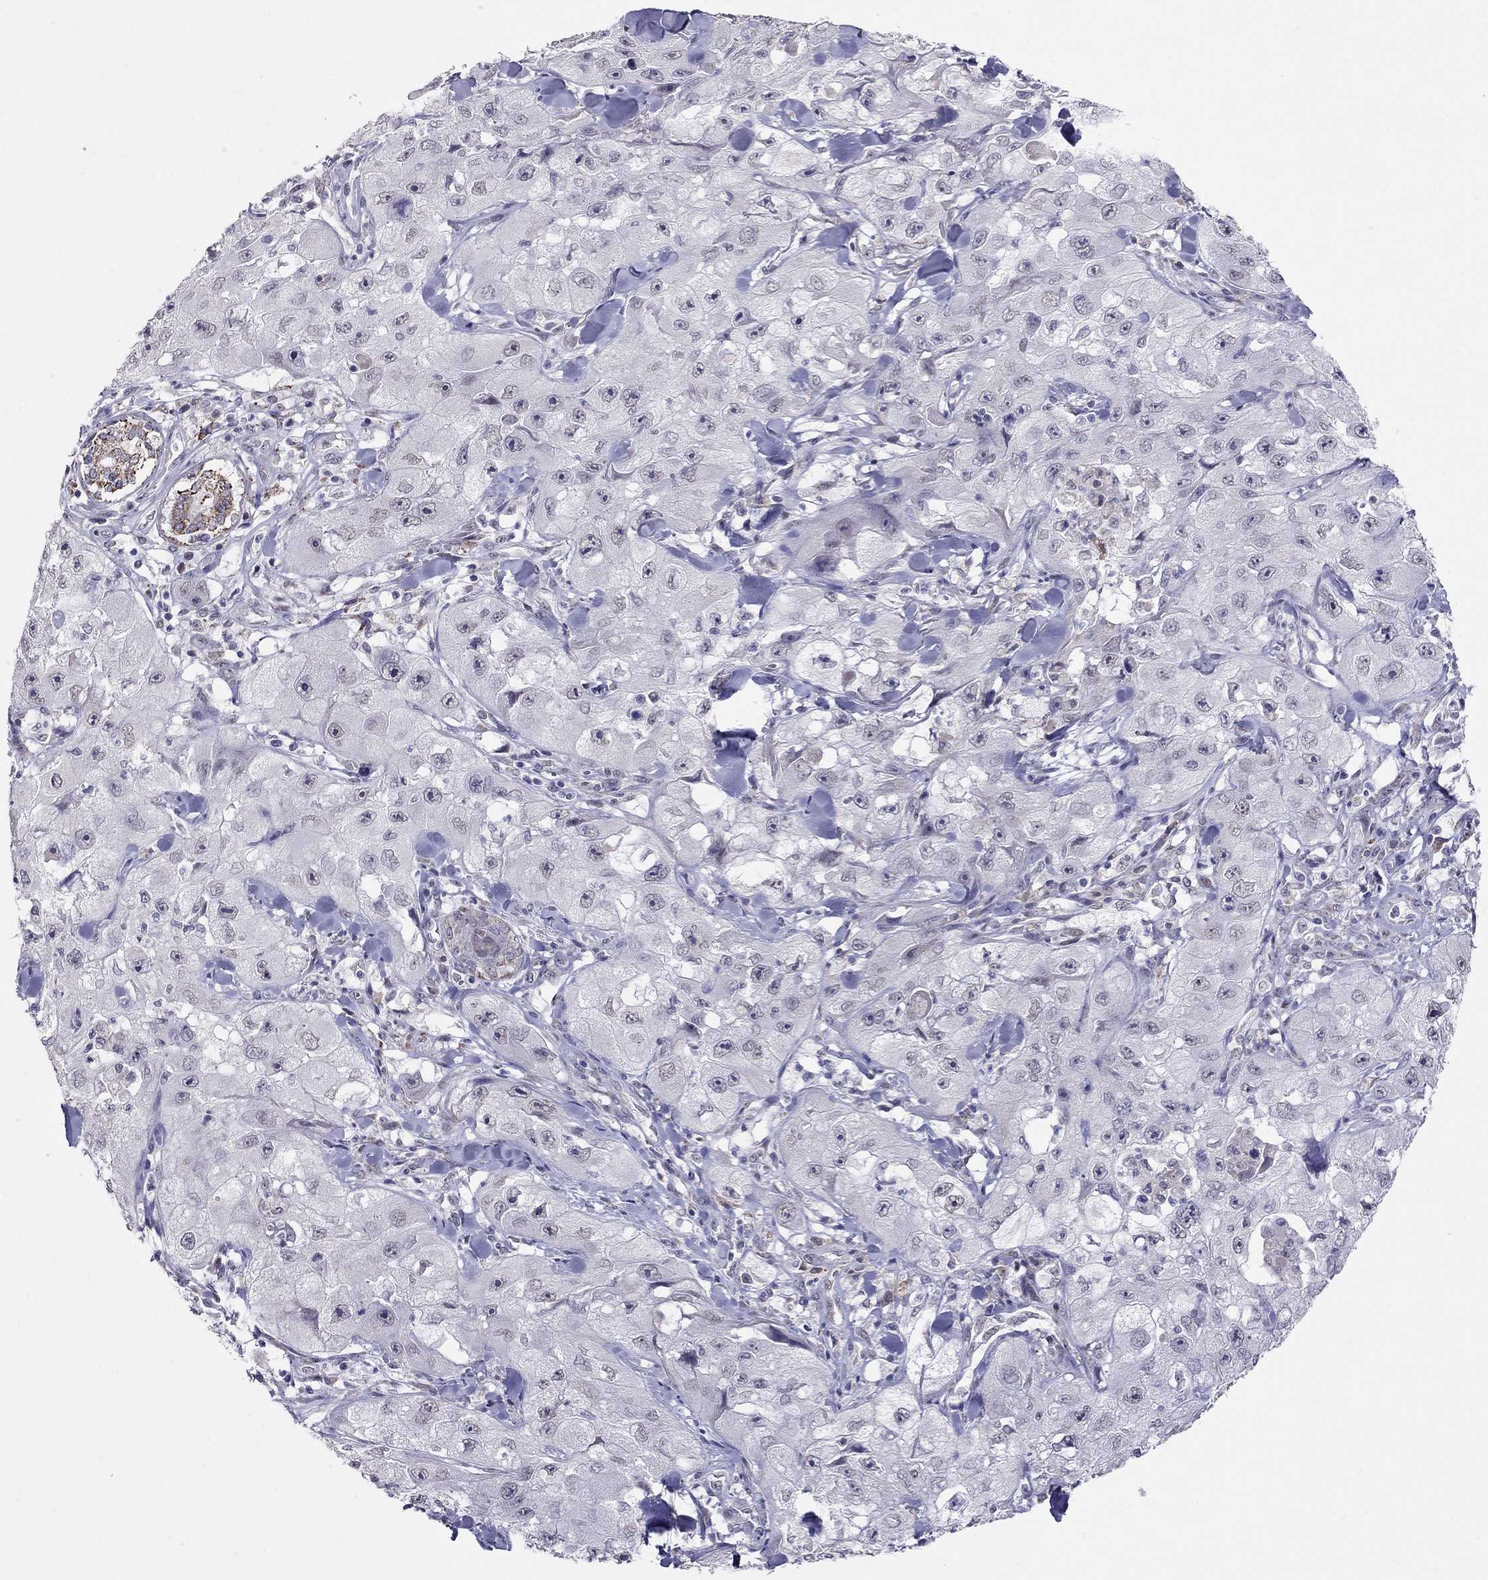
{"staining": {"intensity": "negative", "quantity": "none", "location": "none"}, "tissue": "skin cancer", "cell_type": "Tumor cells", "image_type": "cancer", "snomed": [{"axis": "morphology", "description": "Squamous cell carcinoma, NOS"}, {"axis": "topography", "description": "Skin"}, {"axis": "topography", "description": "Subcutis"}], "caption": "The IHC photomicrograph has no significant expression in tumor cells of skin cancer tissue.", "gene": "MYO3B", "patient": {"sex": "male", "age": 73}}